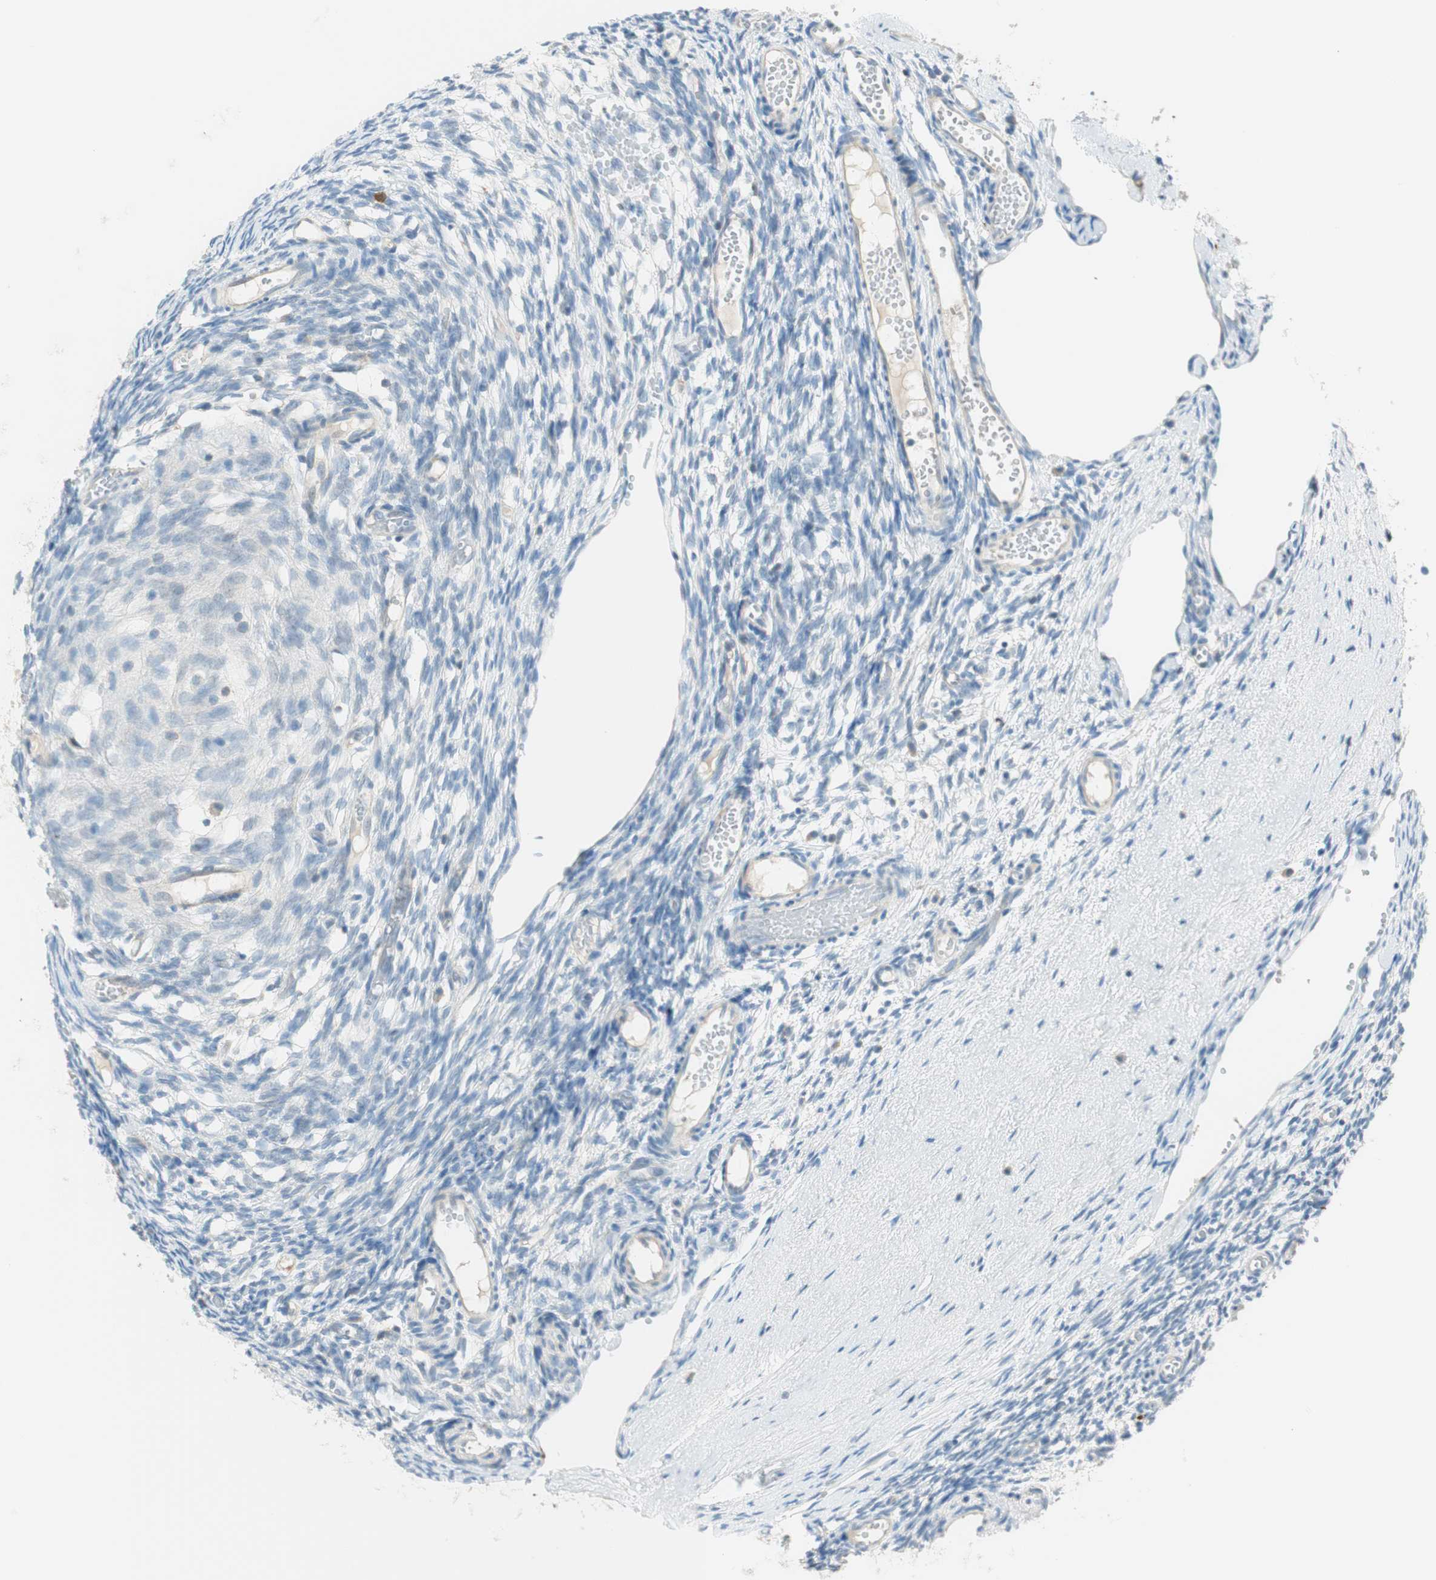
{"staining": {"intensity": "negative", "quantity": "none", "location": "none"}, "tissue": "ovary", "cell_type": "Follicle cells", "image_type": "normal", "snomed": [{"axis": "morphology", "description": "Normal tissue, NOS"}, {"axis": "topography", "description": "Ovary"}], "caption": "There is no significant positivity in follicle cells of ovary. The staining is performed using DAB (3,3'-diaminobenzidine) brown chromogen with nuclei counter-stained in using hematoxylin.", "gene": "PTTG1", "patient": {"sex": "female", "age": 35}}